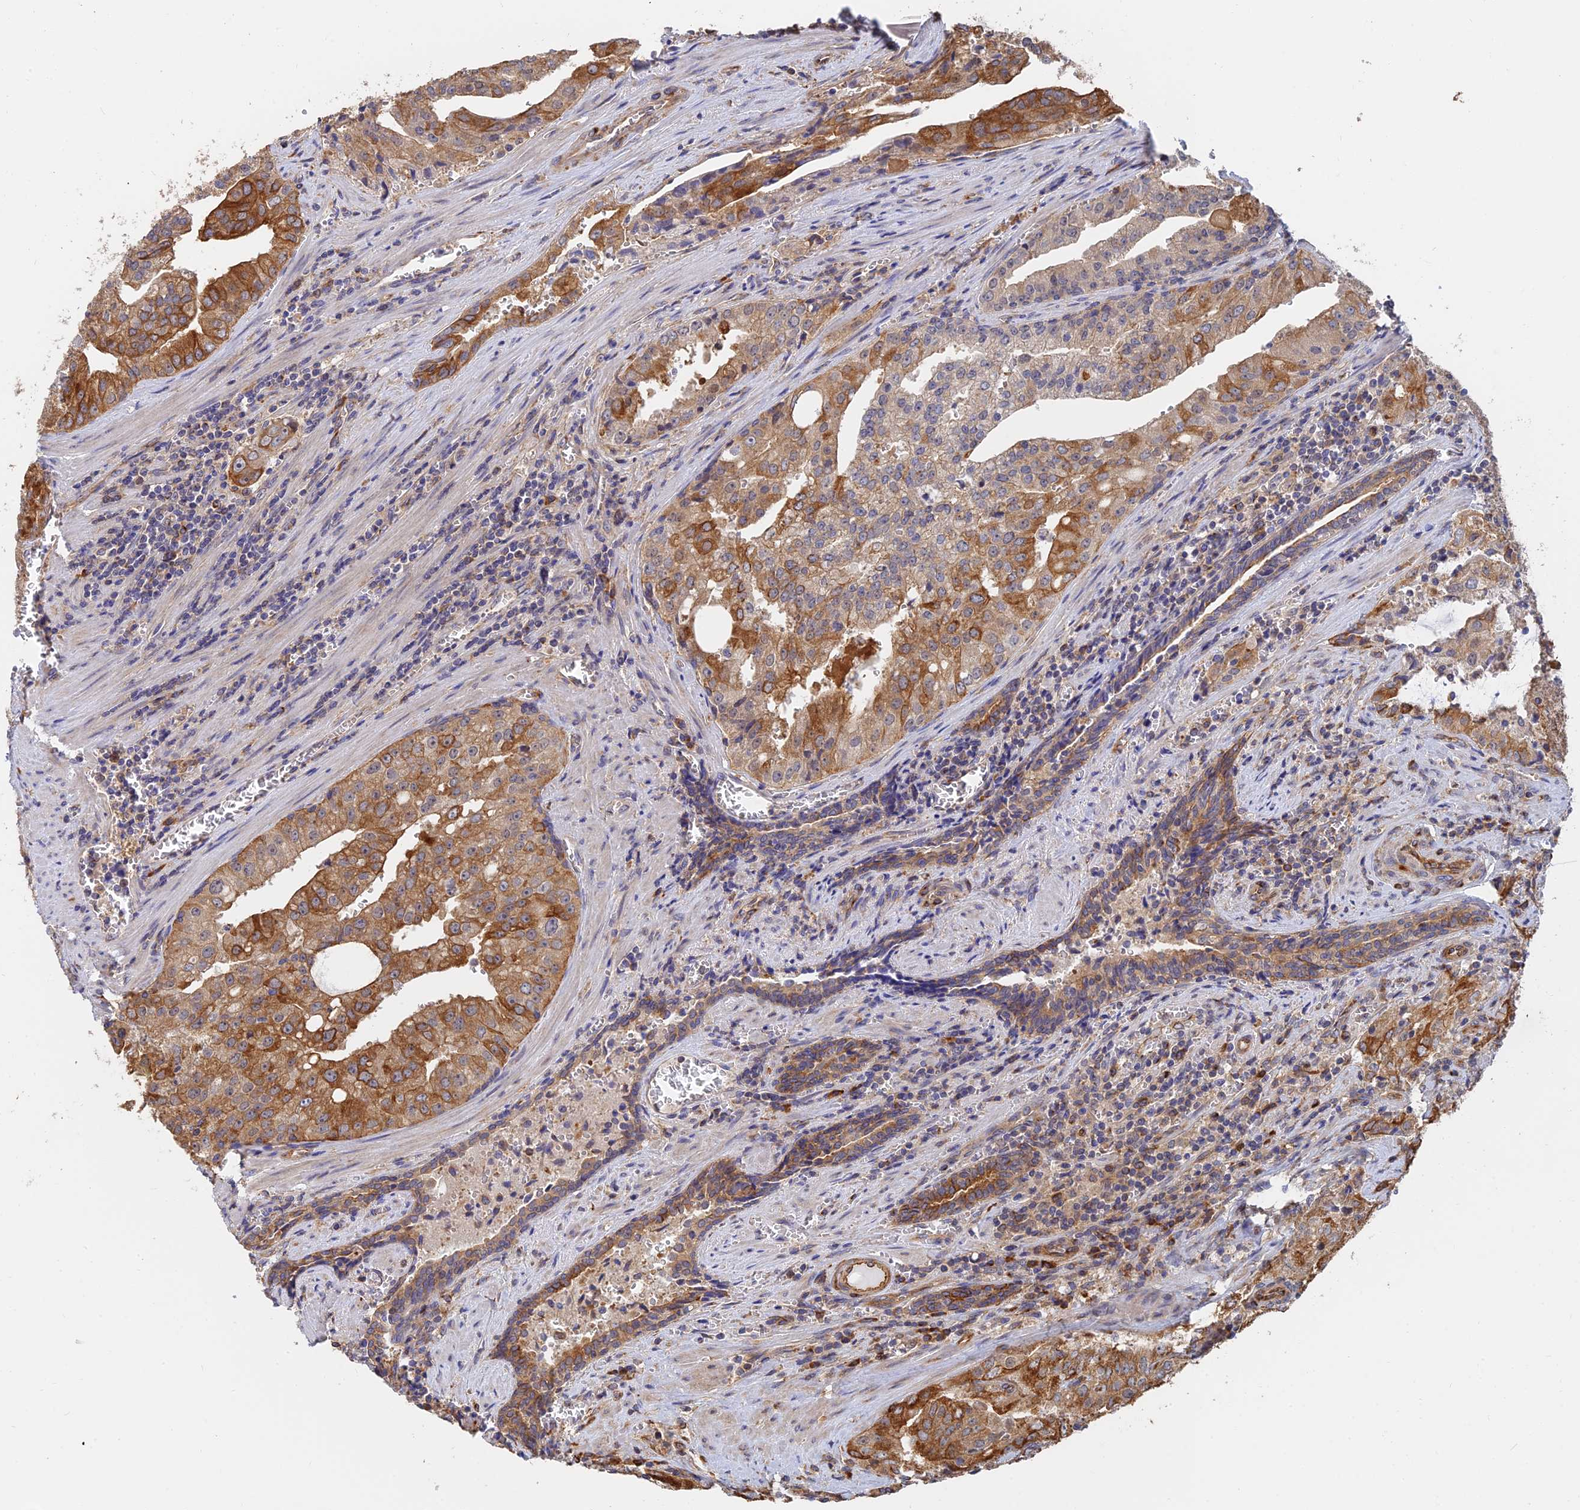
{"staining": {"intensity": "strong", "quantity": "<25%", "location": "cytoplasmic/membranous"}, "tissue": "prostate cancer", "cell_type": "Tumor cells", "image_type": "cancer", "snomed": [{"axis": "morphology", "description": "Adenocarcinoma, High grade"}, {"axis": "topography", "description": "Prostate"}], "caption": "Immunohistochemistry micrograph of neoplastic tissue: human prostate cancer (adenocarcinoma (high-grade)) stained using IHC shows medium levels of strong protein expression localized specifically in the cytoplasmic/membranous of tumor cells, appearing as a cytoplasmic/membranous brown color.", "gene": "WBP11", "patient": {"sex": "male", "age": 68}}